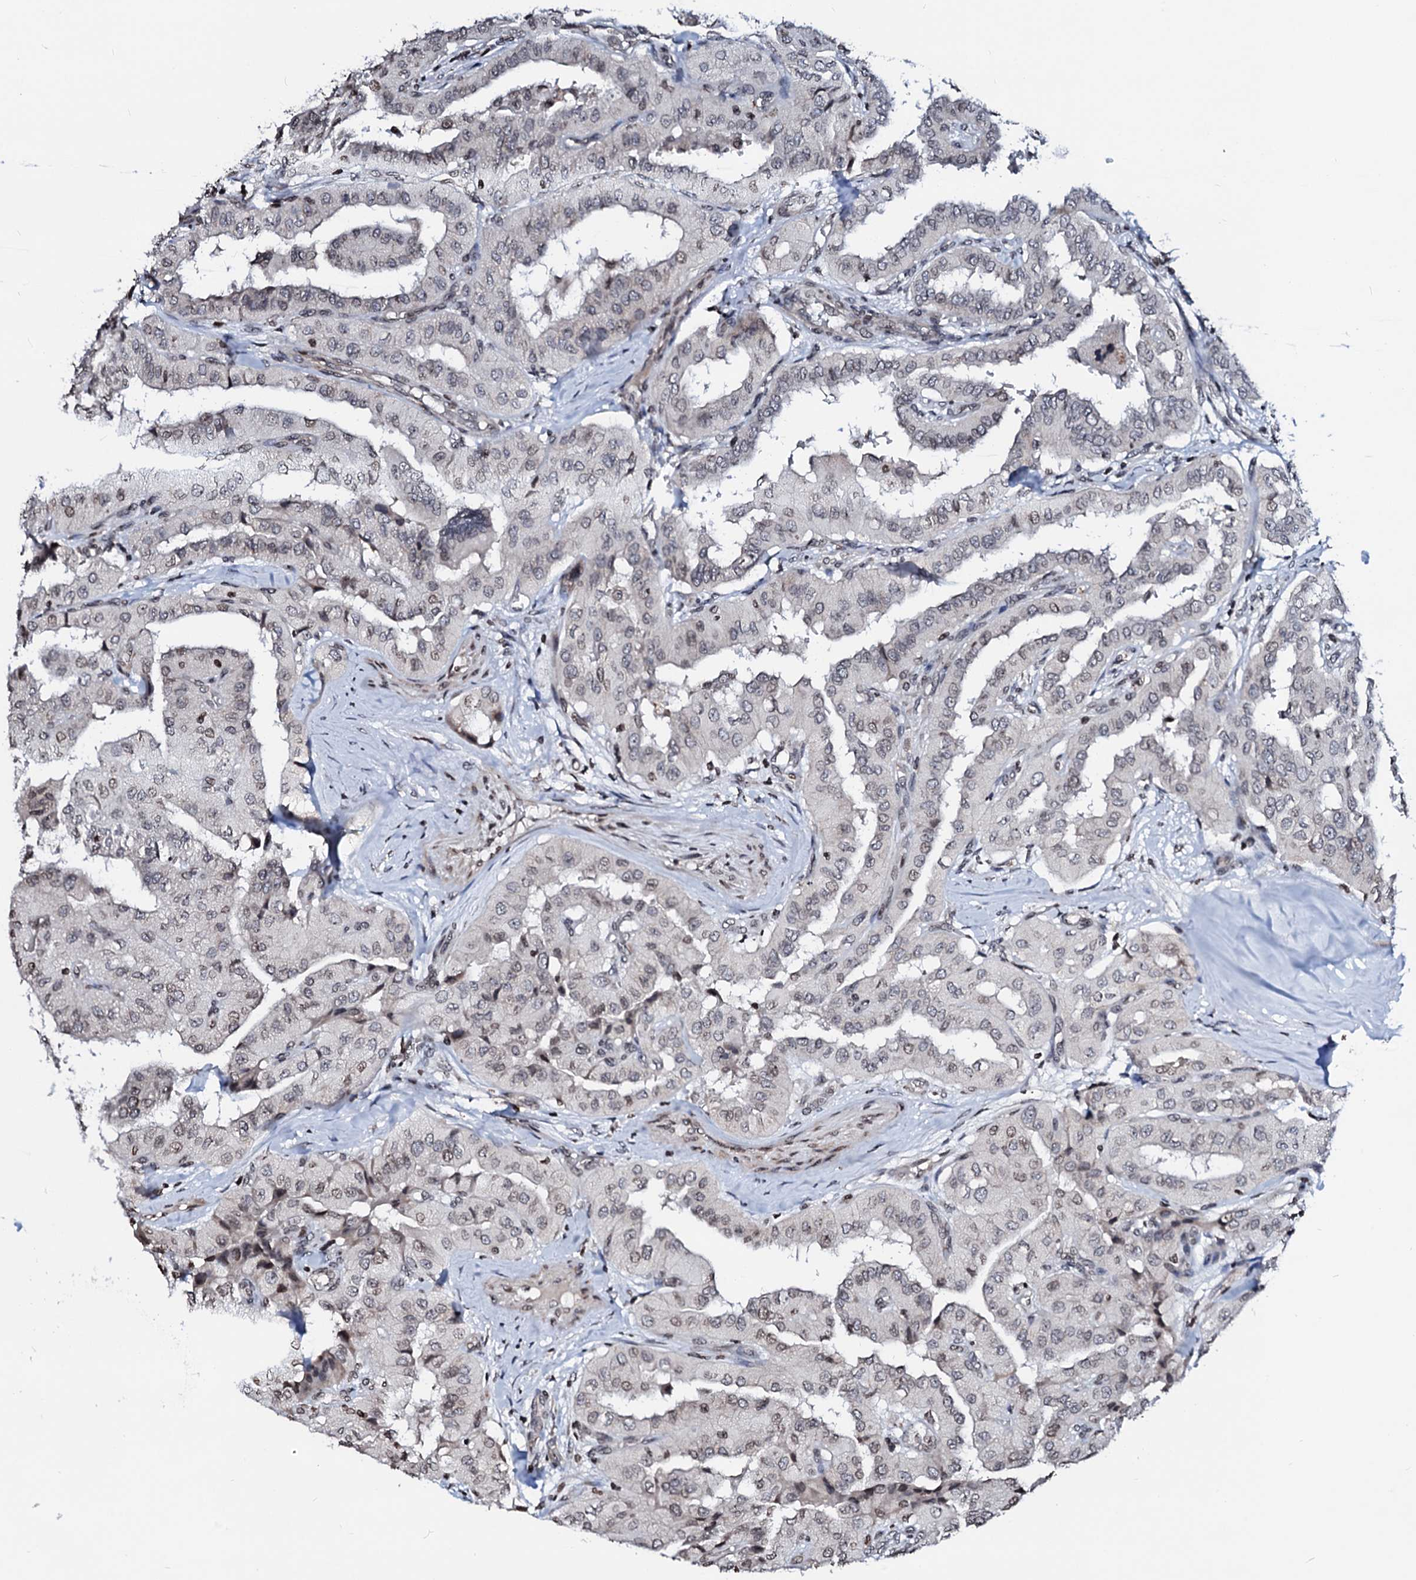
{"staining": {"intensity": "weak", "quantity": "<25%", "location": "nuclear"}, "tissue": "thyroid cancer", "cell_type": "Tumor cells", "image_type": "cancer", "snomed": [{"axis": "morphology", "description": "Papillary adenocarcinoma, NOS"}, {"axis": "topography", "description": "Thyroid gland"}], "caption": "Immunohistochemistry of human thyroid cancer (papillary adenocarcinoma) shows no staining in tumor cells.", "gene": "LSM11", "patient": {"sex": "female", "age": 59}}